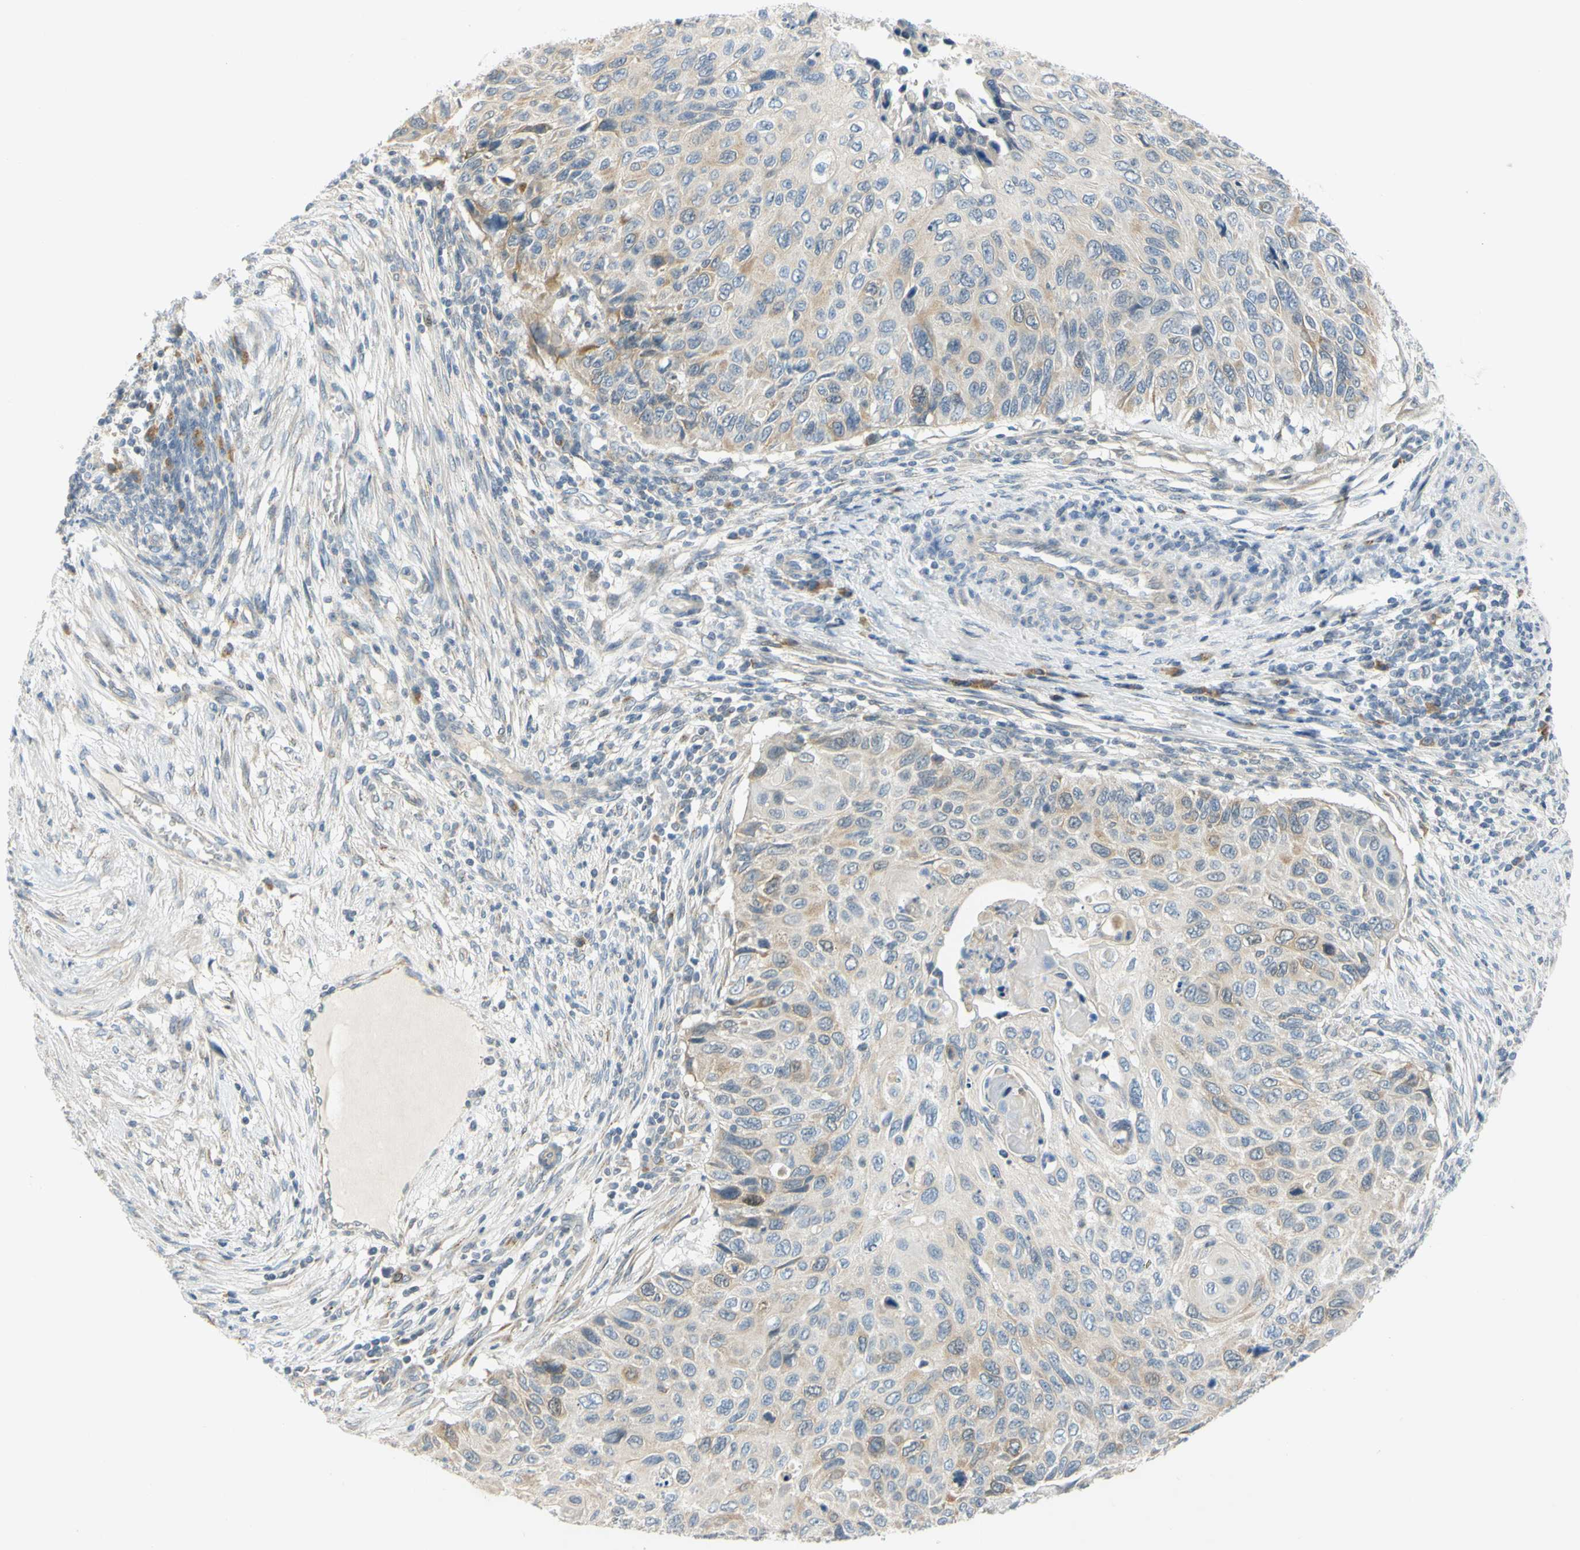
{"staining": {"intensity": "weak", "quantity": "<25%", "location": "cytoplasmic/membranous"}, "tissue": "cervical cancer", "cell_type": "Tumor cells", "image_type": "cancer", "snomed": [{"axis": "morphology", "description": "Squamous cell carcinoma, NOS"}, {"axis": "topography", "description": "Cervix"}], "caption": "IHC of cervical cancer reveals no positivity in tumor cells.", "gene": "CCNB2", "patient": {"sex": "female", "age": 70}}